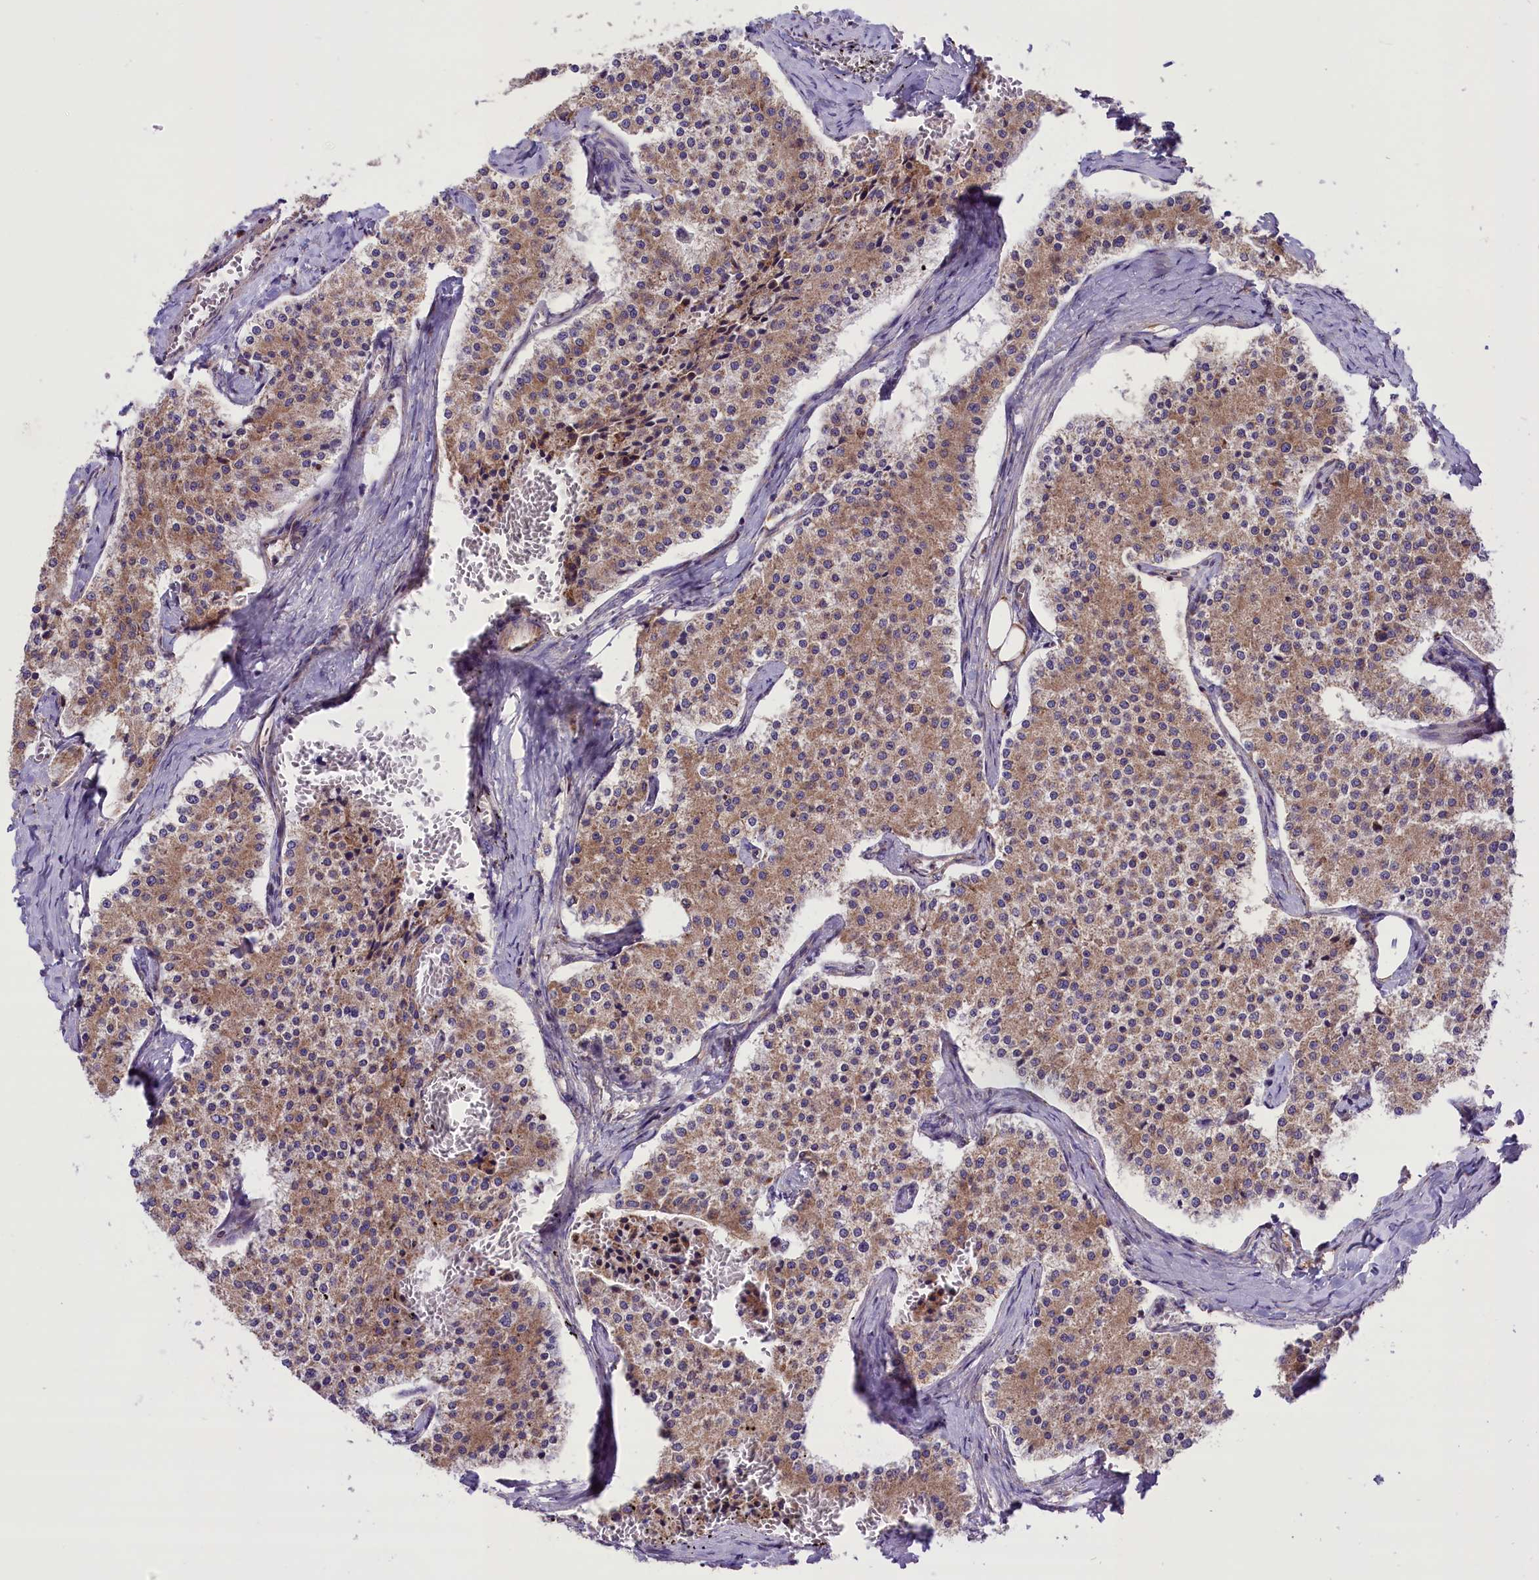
{"staining": {"intensity": "weak", "quantity": ">75%", "location": "cytoplasmic/membranous"}, "tissue": "carcinoid", "cell_type": "Tumor cells", "image_type": "cancer", "snomed": [{"axis": "morphology", "description": "Carcinoid, malignant, NOS"}, {"axis": "topography", "description": "Colon"}], "caption": "DAB immunohistochemical staining of human carcinoid (malignant) reveals weak cytoplasmic/membranous protein staining in about >75% of tumor cells.", "gene": "PTPRU", "patient": {"sex": "female", "age": 52}}